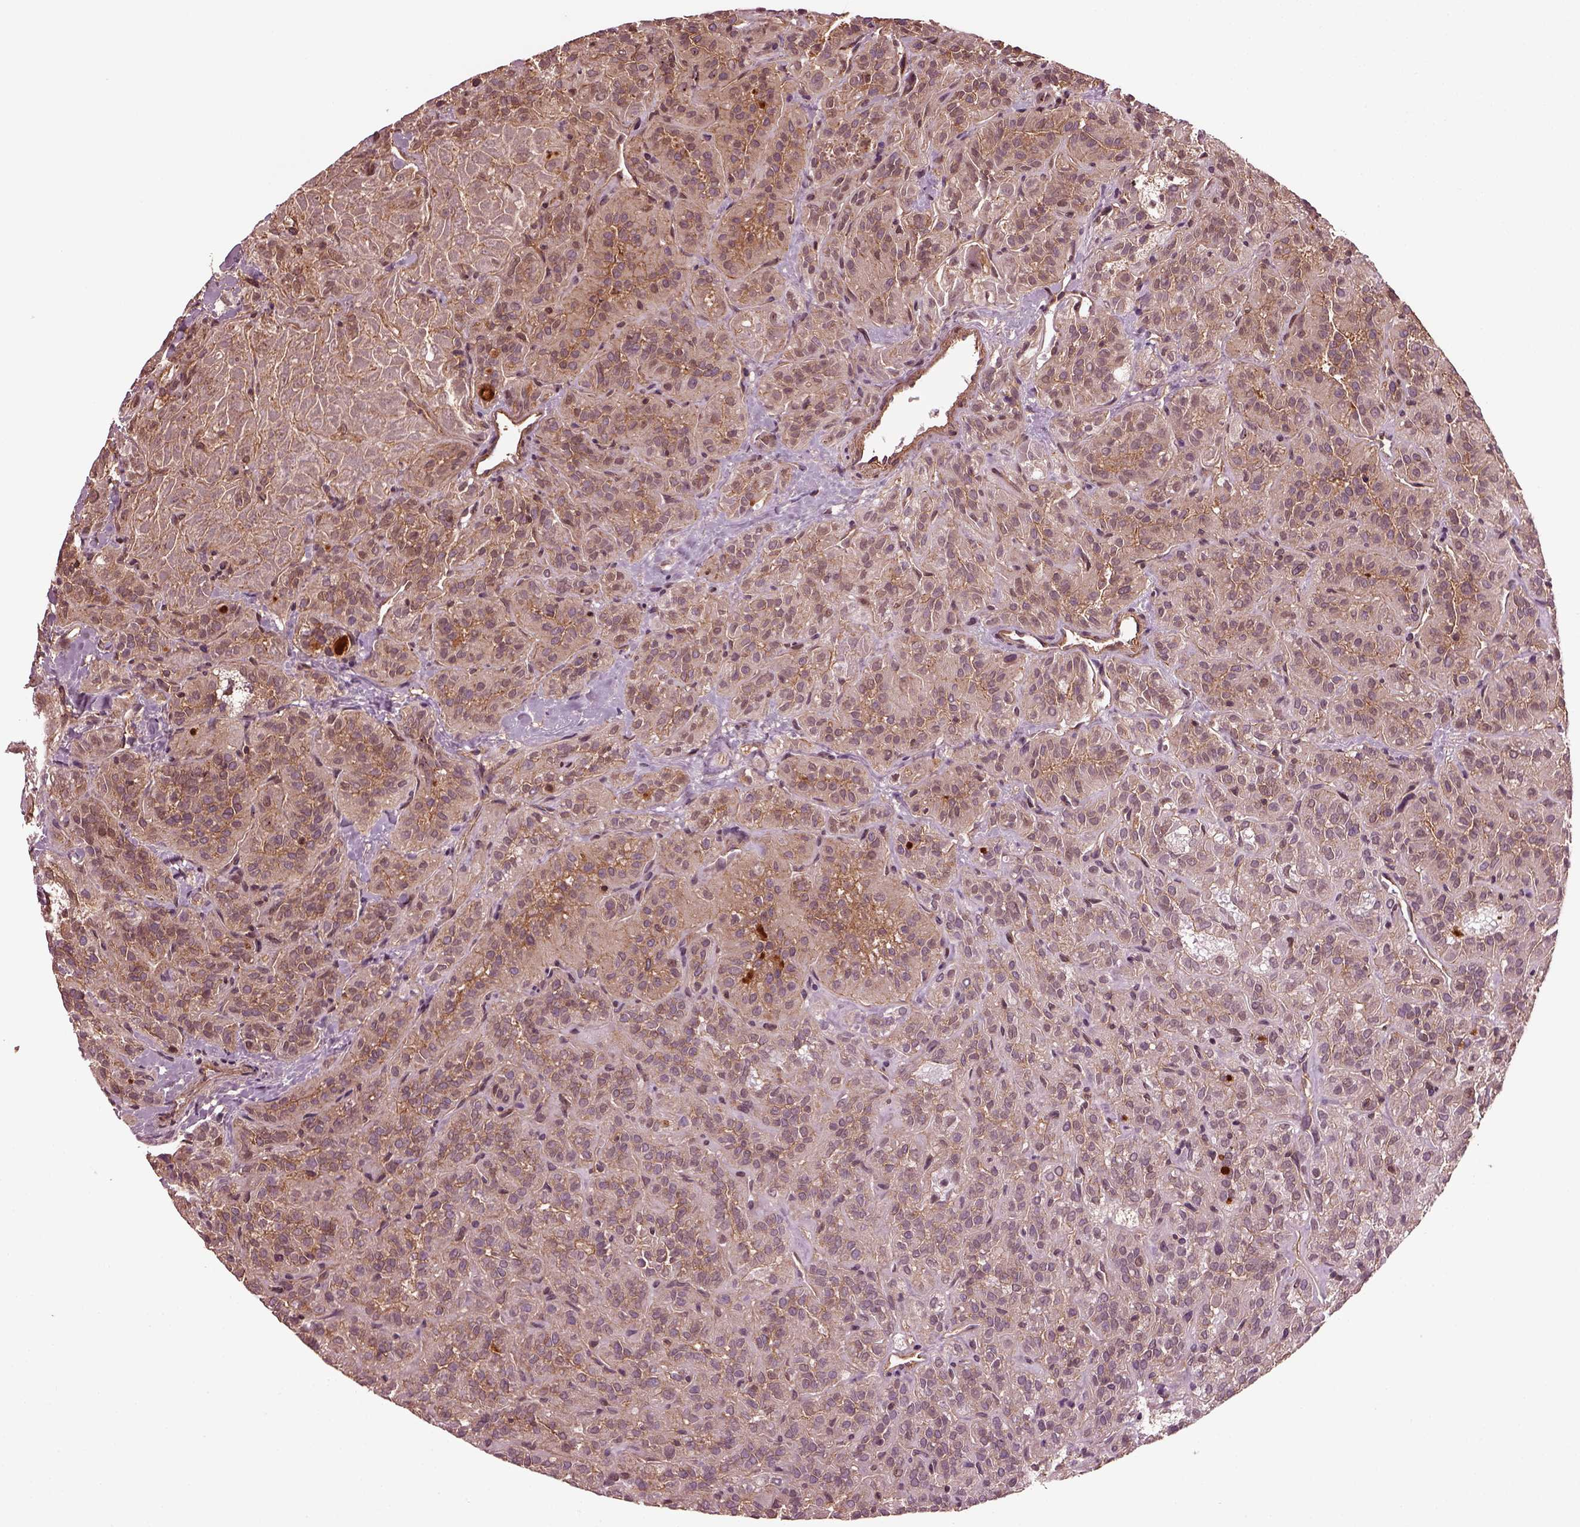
{"staining": {"intensity": "weak", "quantity": ">75%", "location": "cytoplasmic/membranous"}, "tissue": "thyroid cancer", "cell_type": "Tumor cells", "image_type": "cancer", "snomed": [{"axis": "morphology", "description": "Papillary adenocarcinoma, NOS"}, {"axis": "topography", "description": "Thyroid gland"}], "caption": "The histopathology image shows staining of thyroid papillary adenocarcinoma, revealing weak cytoplasmic/membranous protein staining (brown color) within tumor cells.", "gene": "MYL6", "patient": {"sex": "female", "age": 45}}